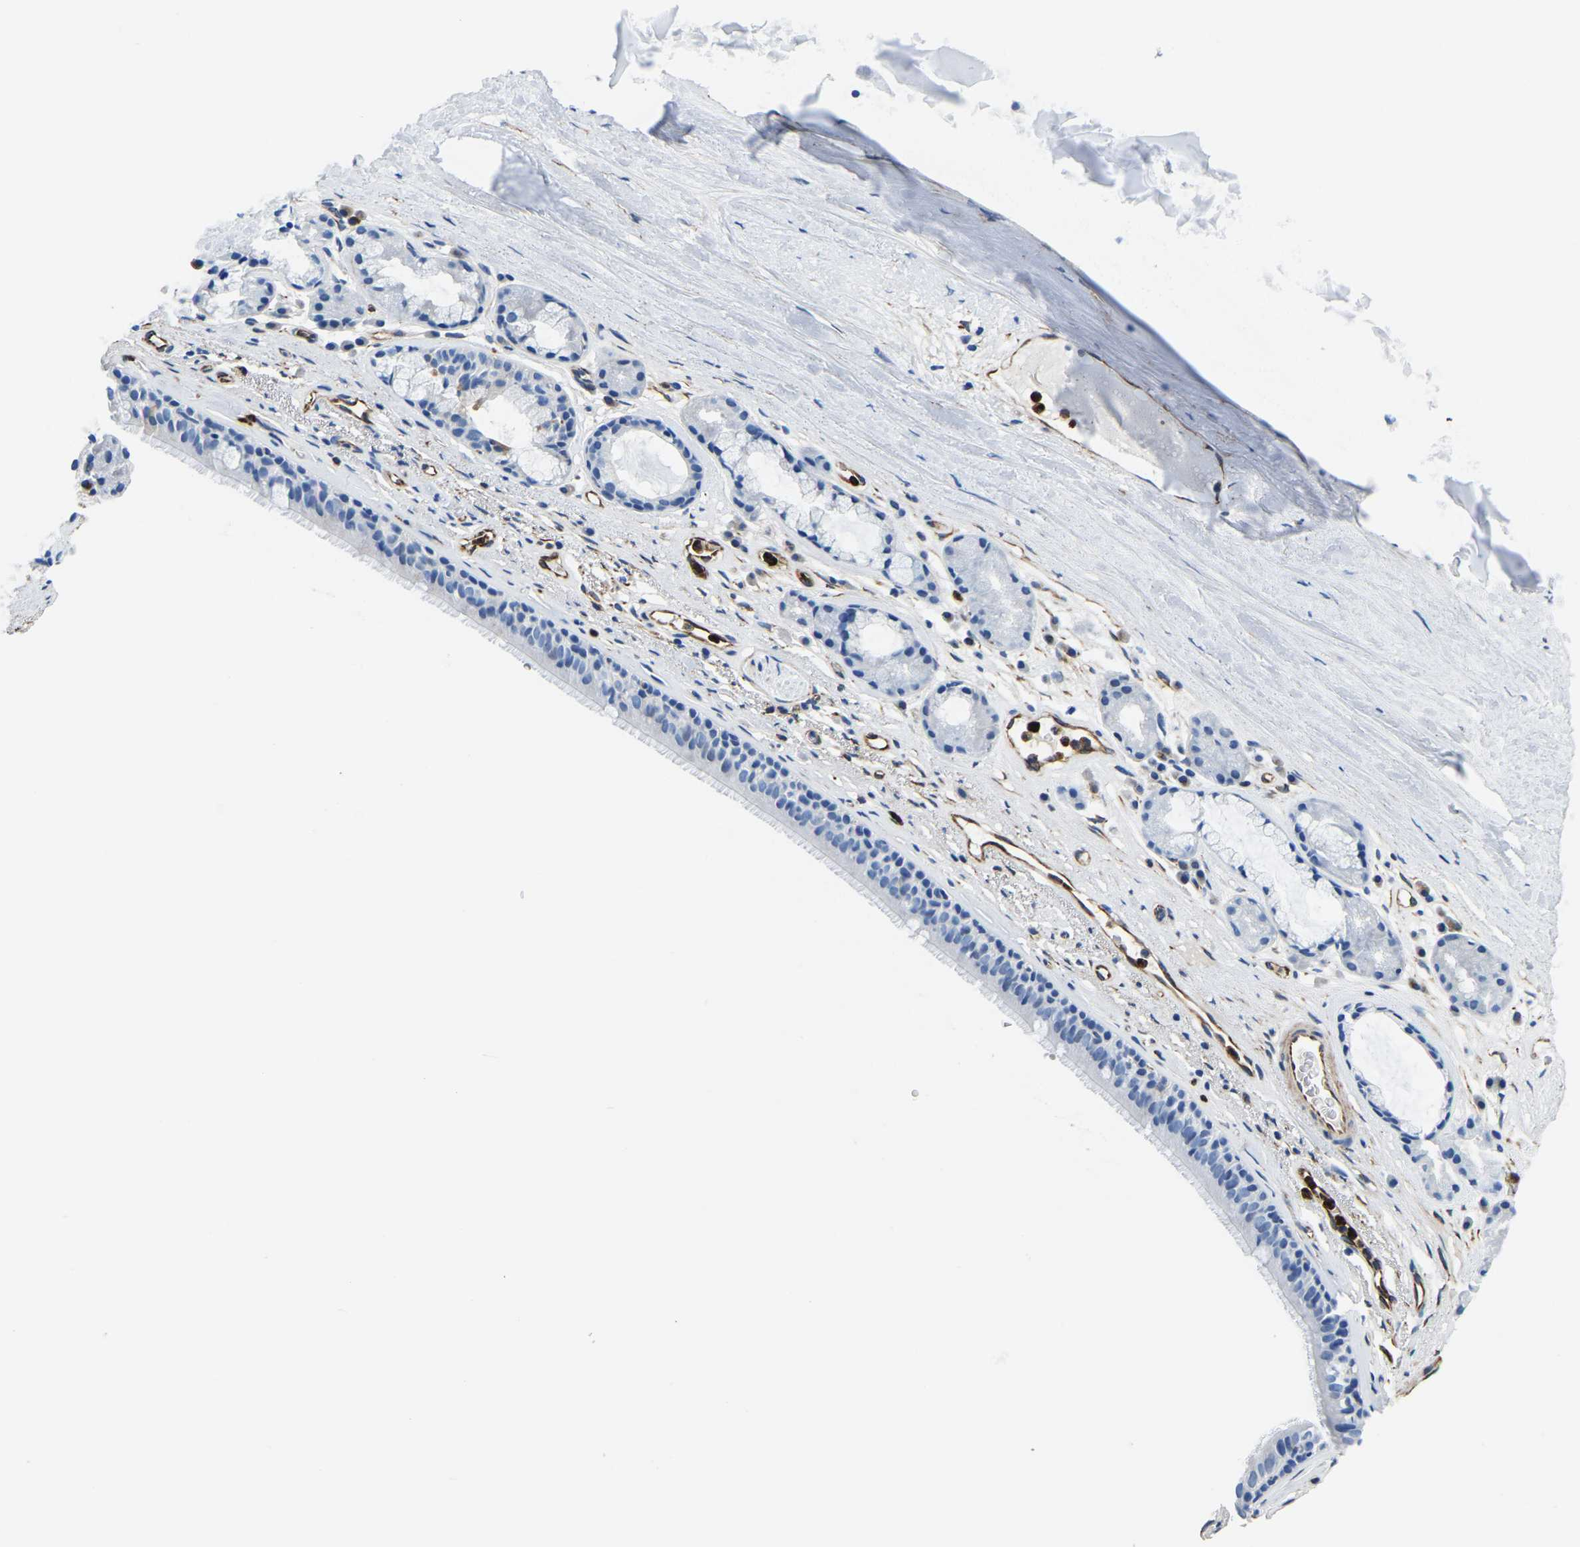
{"staining": {"intensity": "negative", "quantity": "none", "location": "none"}, "tissue": "bronchus", "cell_type": "Respiratory epithelial cells", "image_type": "normal", "snomed": [{"axis": "morphology", "description": "Normal tissue, NOS"}, {"axis": "topography", "description": "Cartilage tissue"}], "caption": "Photomicrograph shows no protein staining in respiratory epithelial cells of benign bronchus.", "gene": "MS4A3", "patient": {"sex": "female", "age": 63}}